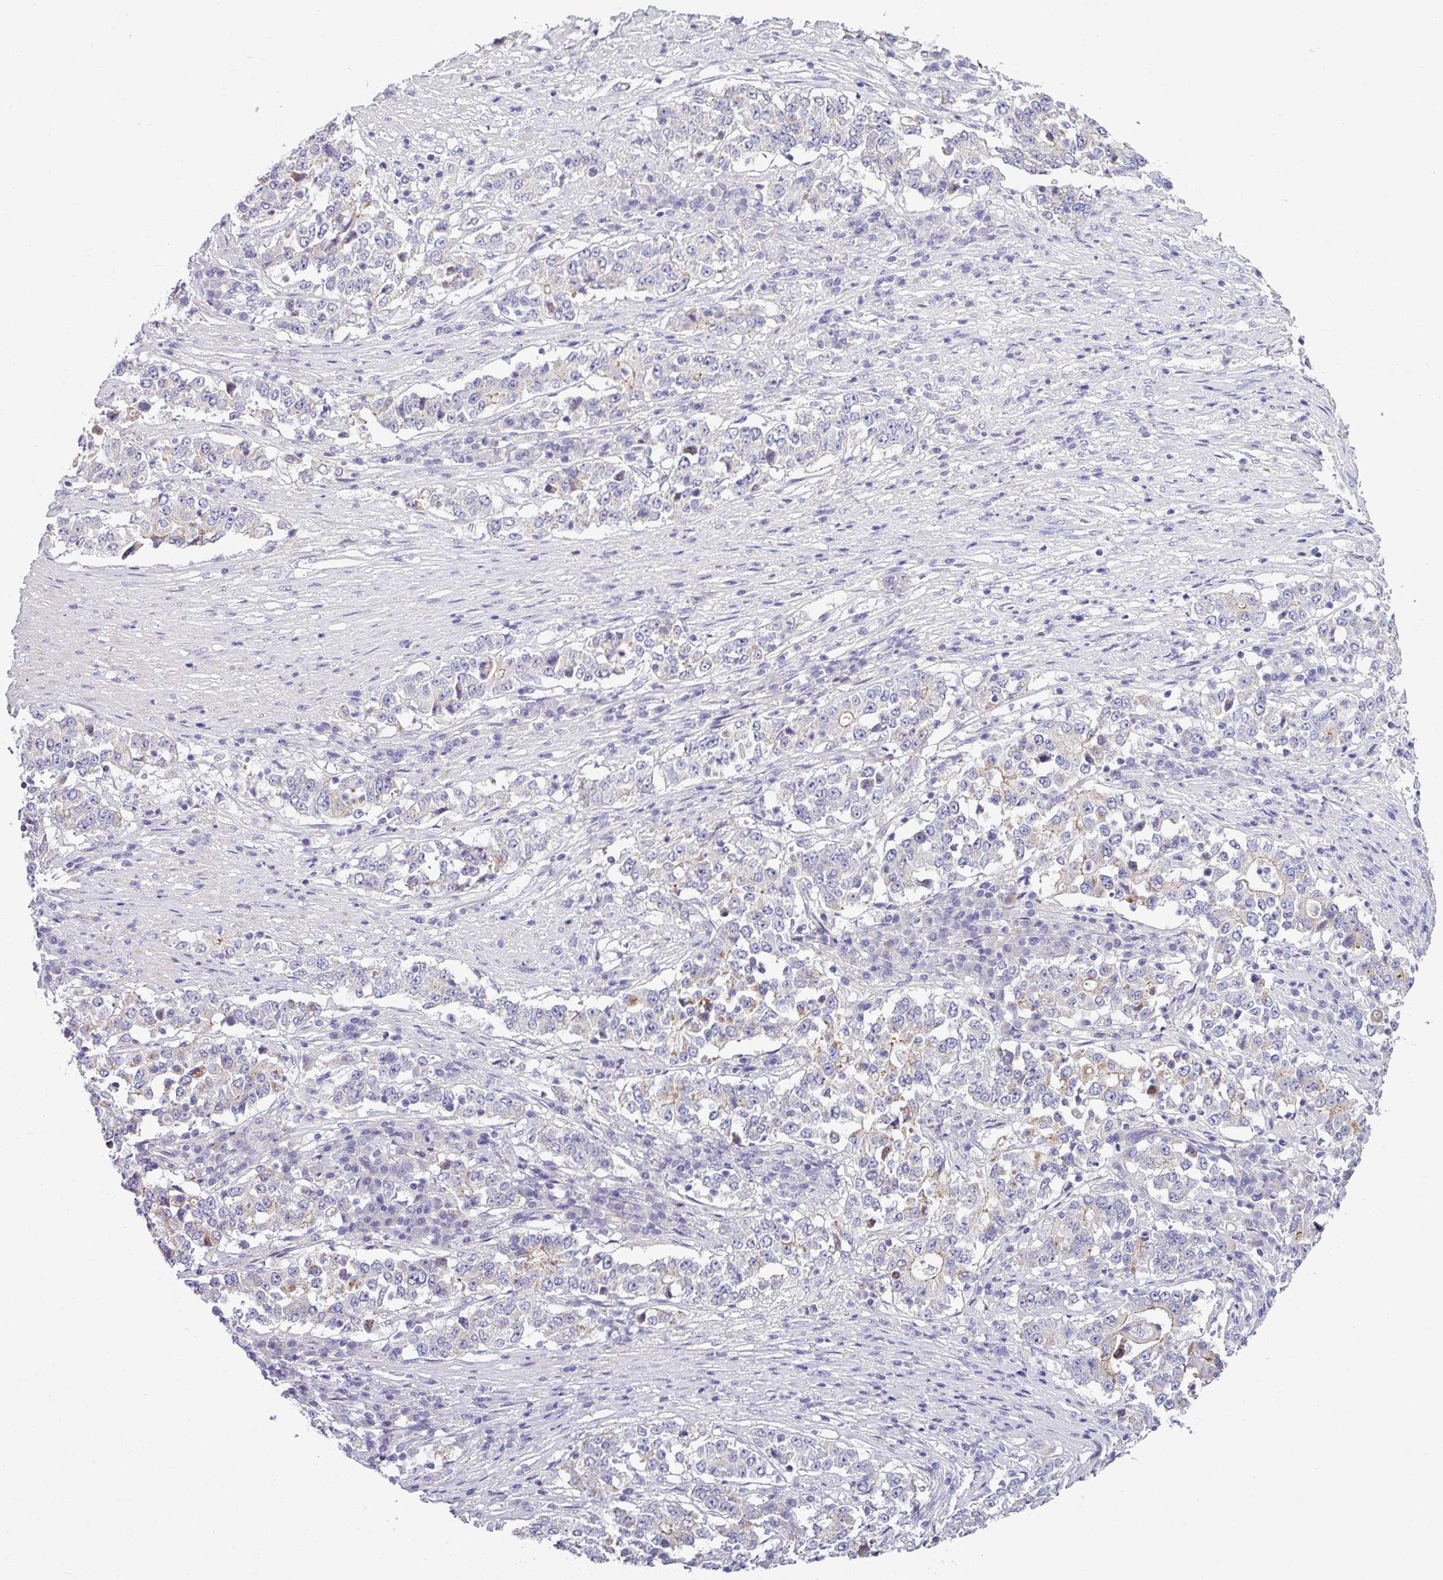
{"staining": {"intensity": "weak", "quantity": "<25%", "location": "cytoplasmic/membranous"}, "tissue": "stomach cancer", "cell_type": "Tumor cells", "image_type": "cancer", "snomed": [{"axis": "morphology", "description": "Adenocarcinoma, NOS"}, {"axis": "topography", "description": "Stomach"}], "caption": "Tumor cells show no significant staining in stomach adenocarcinoma.", "gene": "ACAP3", "patient": {"sex": "male", "age": 59}}